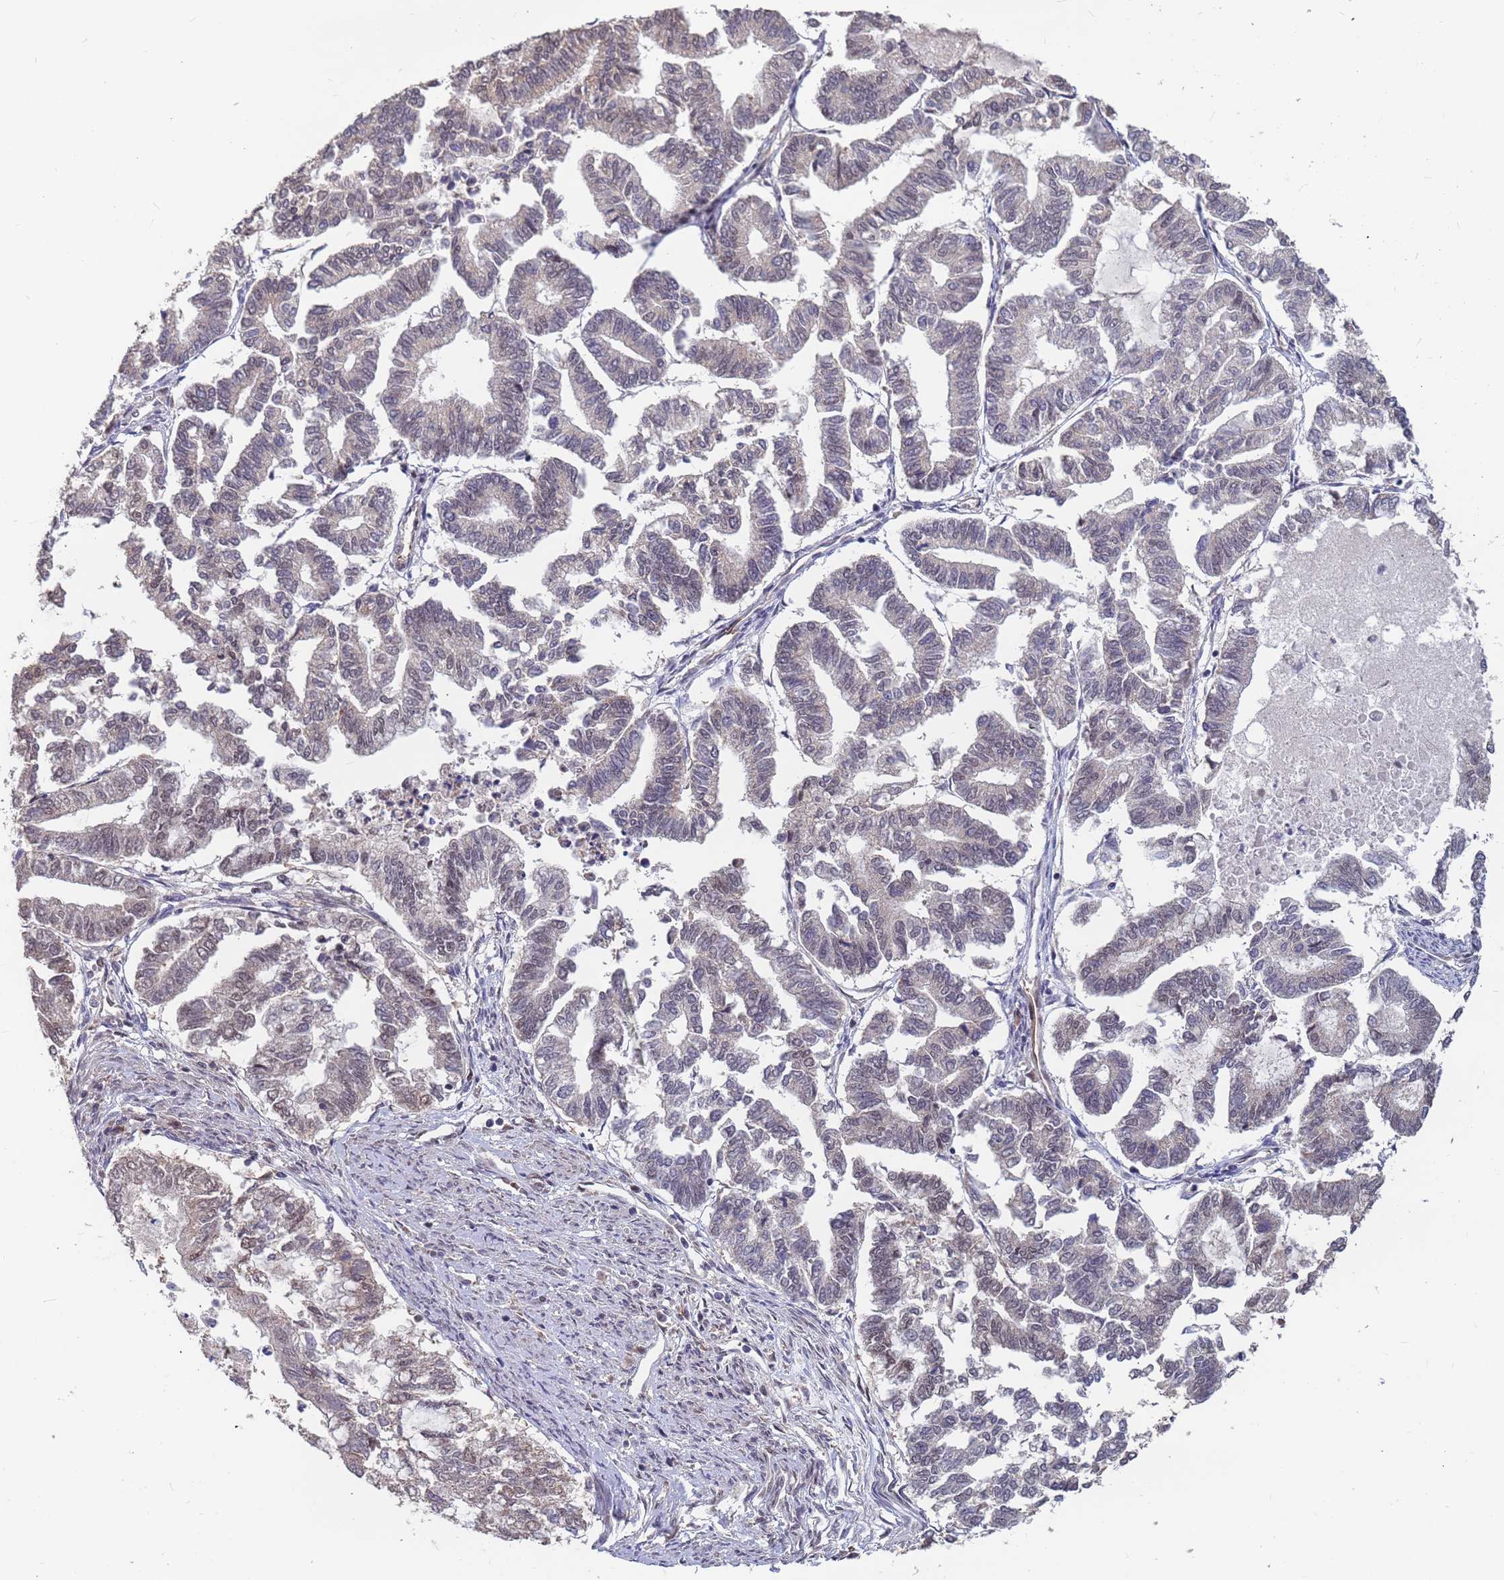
{"staining": {"intensity": "negative", "quantity": "none", "location": "none"}, "tissue": "endometrial cancer", "cell_type": "Tumor cells", "image_type": "cancer", "snomed": [{"axis": "morphology", "description": "Adenocarcinoma, NOS"}, {"axis": "topography", "description": "Endometrium"}], "caption": "High magnification brightfield microscopy of endometrial cancer stained with DAB (3,3'-diaminobenzidine) (brown) and counterstained with hematoxylin (blue): tumor cells show no significant positivity.", "gene": "DENND2B", "patient": {"sex": "female", "age": 79}}